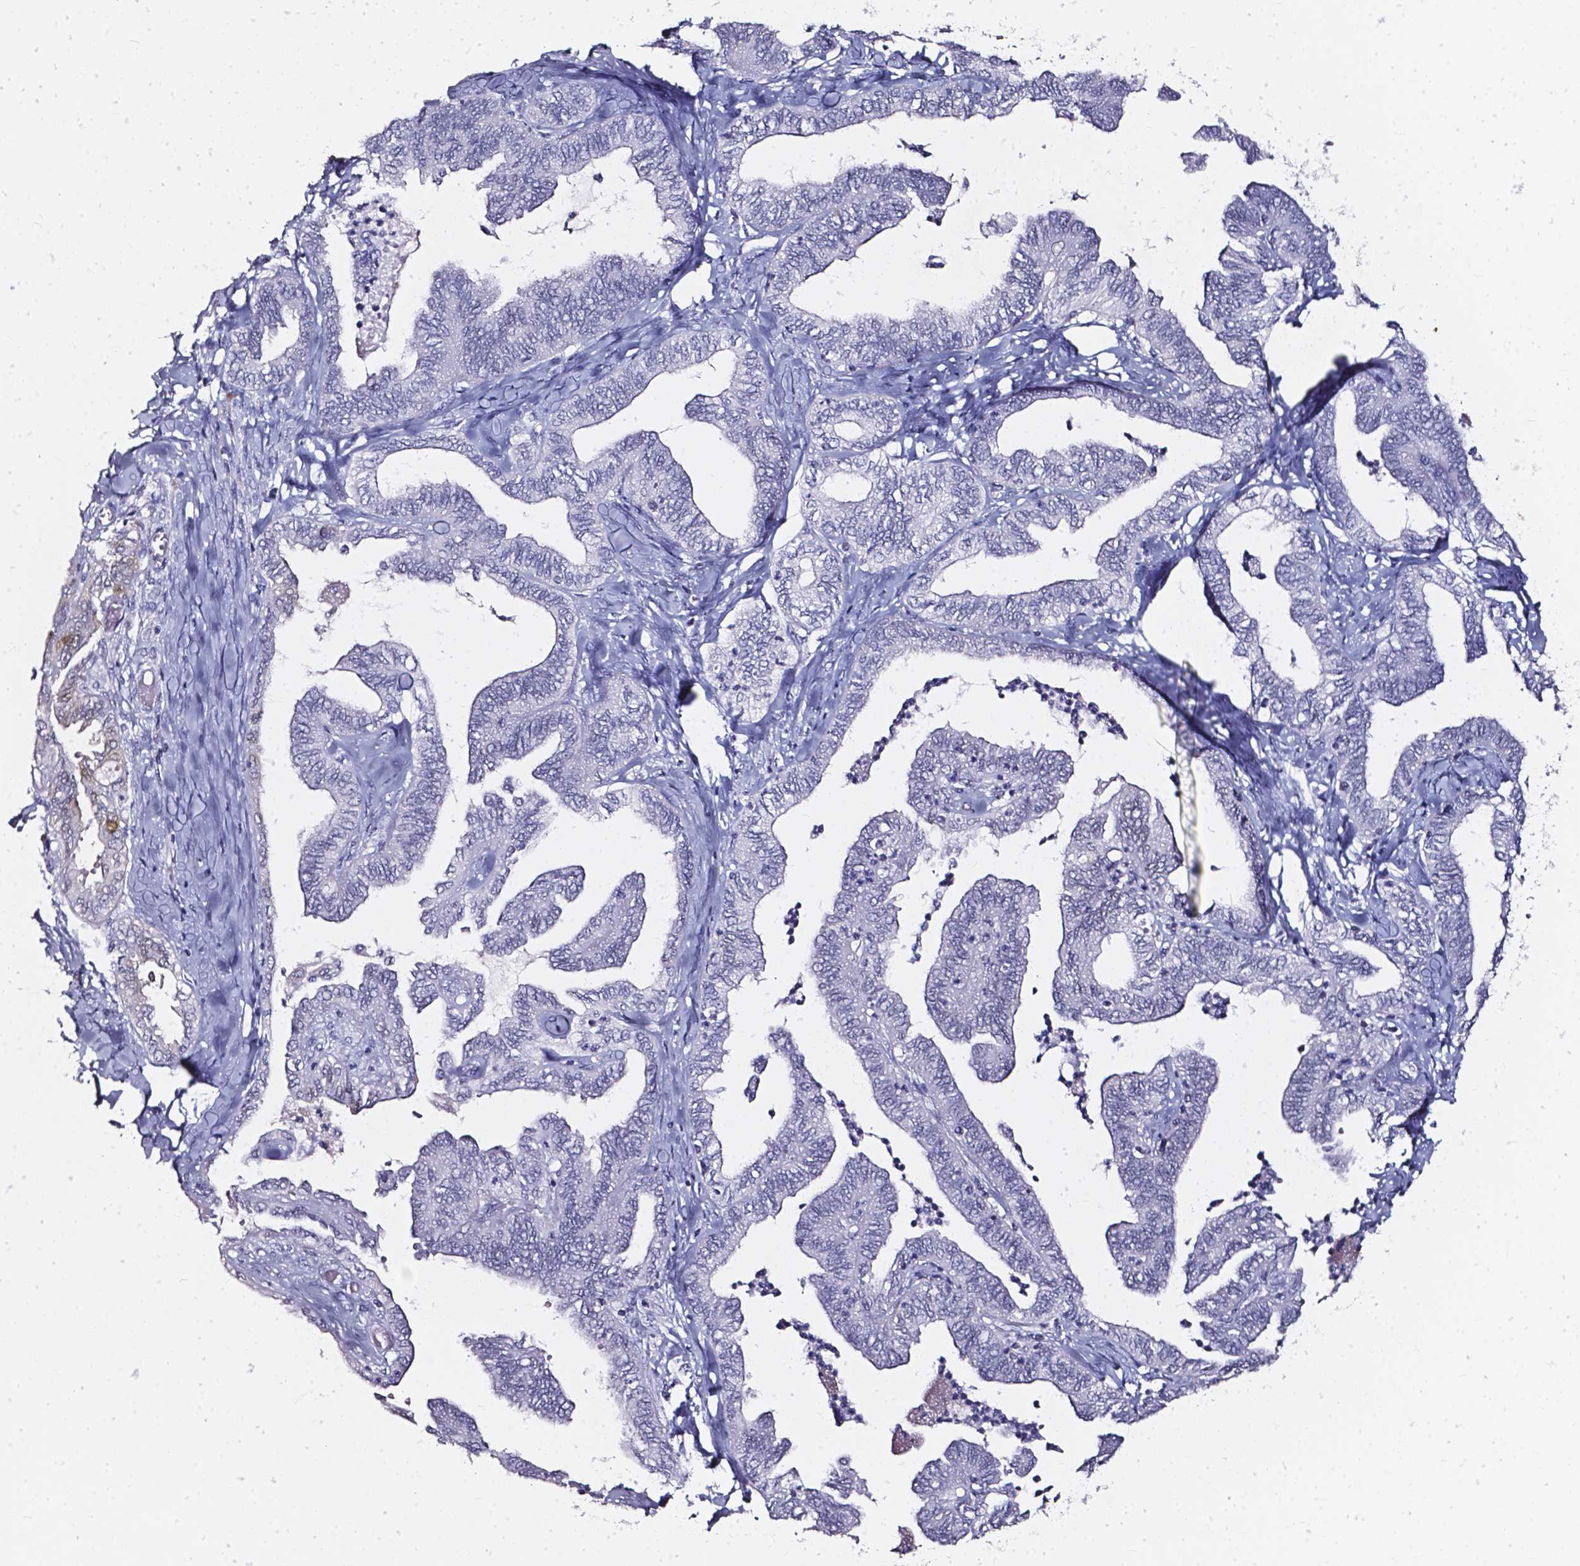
{"staining": {"intensity": "negative", "quantity": "none", "location": "none"}, "tissue": "ovarian cancer", "cell_type": "Tumor cells", "image_type": "cancer", "snomed": [{"axis": "morphology", "description": "Carcinoma, endometroid"}, {"axis": "topography", "description": "Ovary"}], "caption": "Micrograph shows no significant protein expression in tumor cells of ovarian cancer (endometroid carcinoma).", "gene": "AKR1B10", "patient": {"sex": "female", "age": 70}}